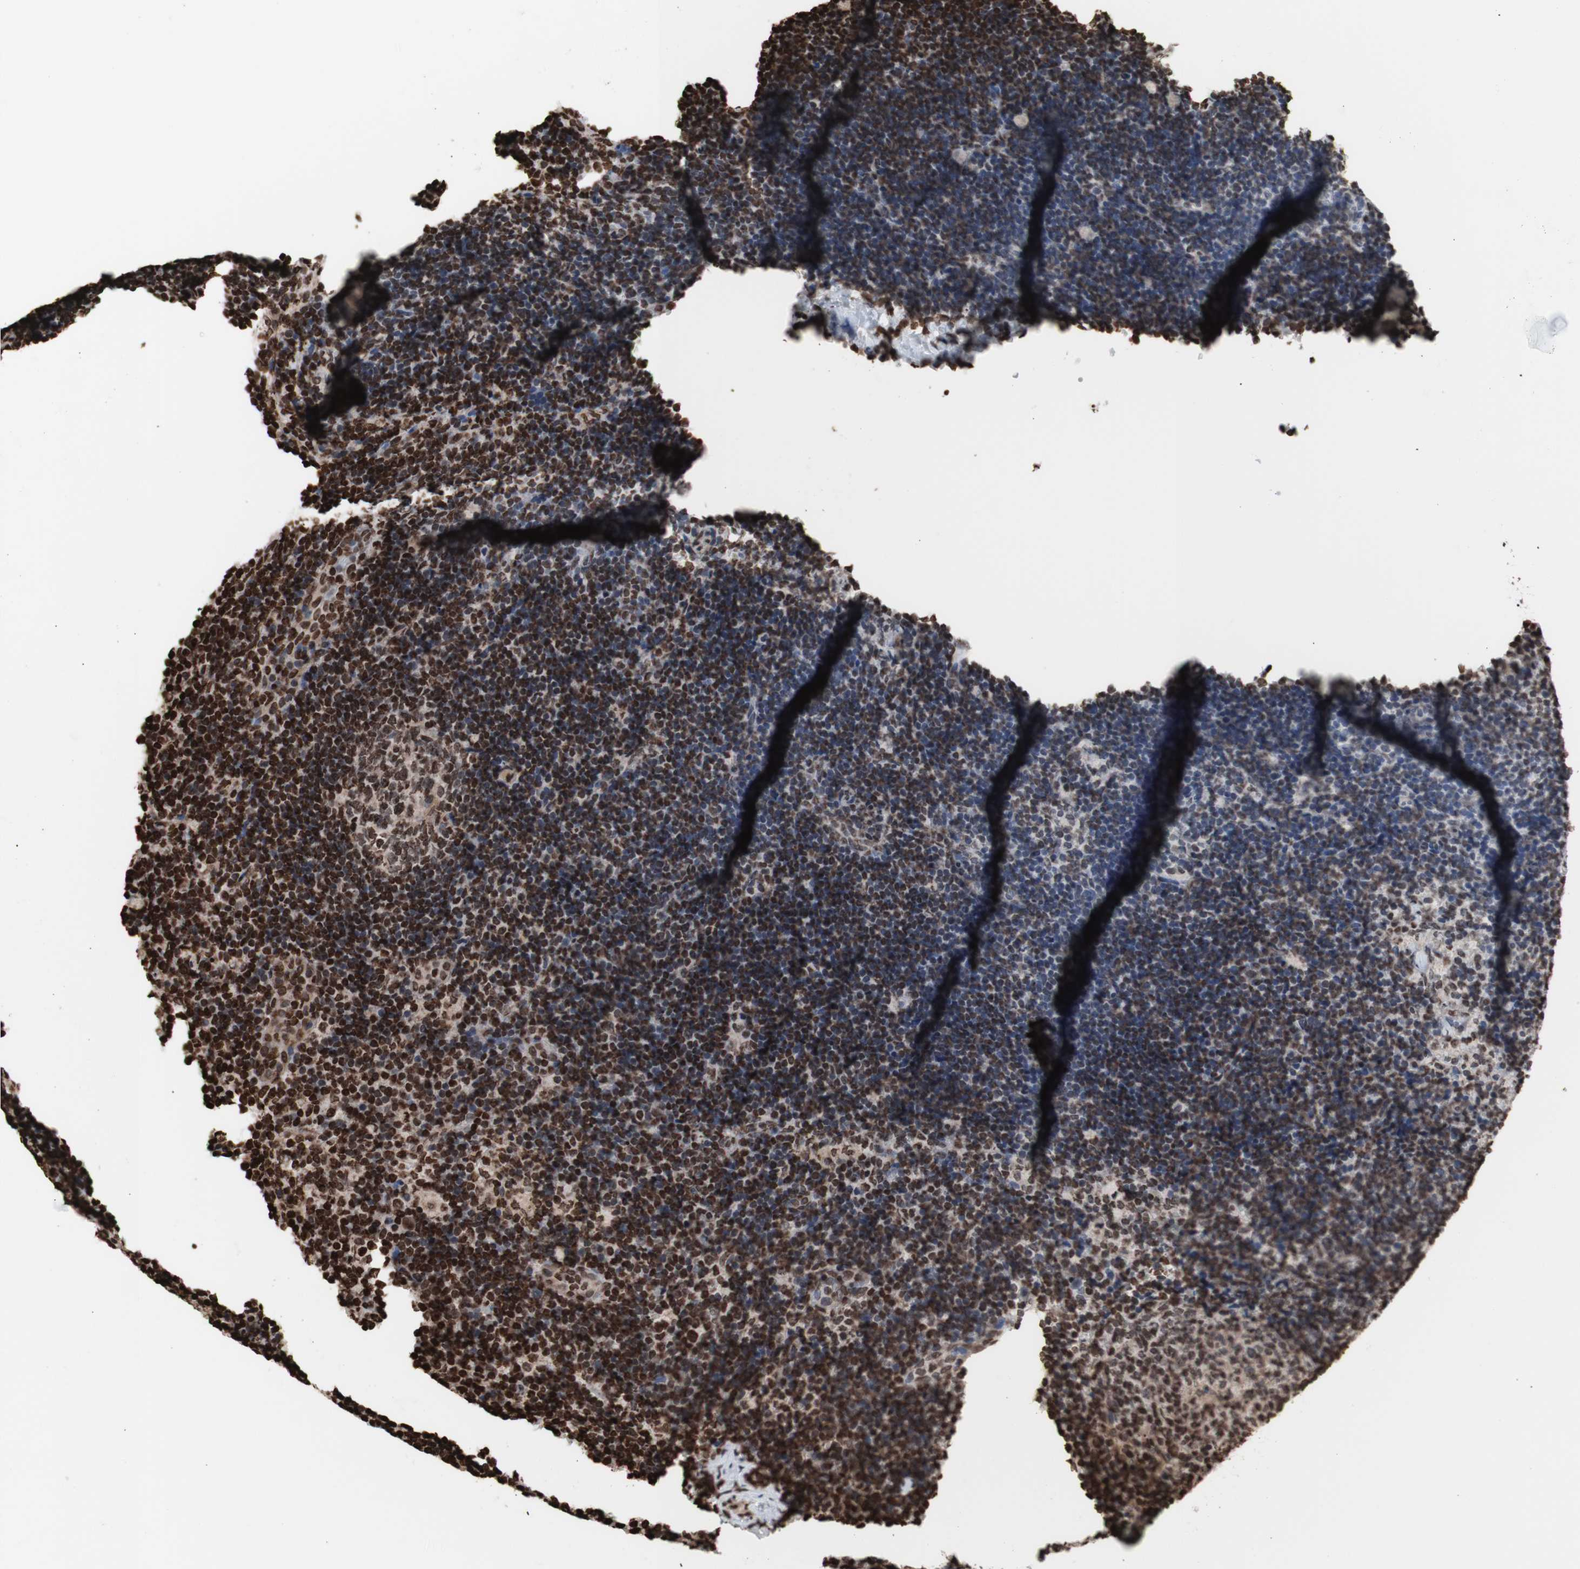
{"staining": {"intensity": "moderate", "quantity": "25%-75%", "location": "nuclear"}, "tissue": "lymph node", "cell_type": "Germinal center cells", "image_type": "normal", "snomed": [{"axis": "morphology", "description": "Normal tissue, NOS"}, {"axis": "topography", "description": "Lymph node"}], "caption": "Lymph node stained with DAB immunohistochemistry (IHC) reveals medium levels of moderate nuclear staining in about 25%-75% of germinal center cells. (Stains: DAB in brown, nuclei in blue, Microscopy: brightfield microscopy at high magnification).", "gene": "SNAI2", "patient": {"sex": "female", "age": 14}}